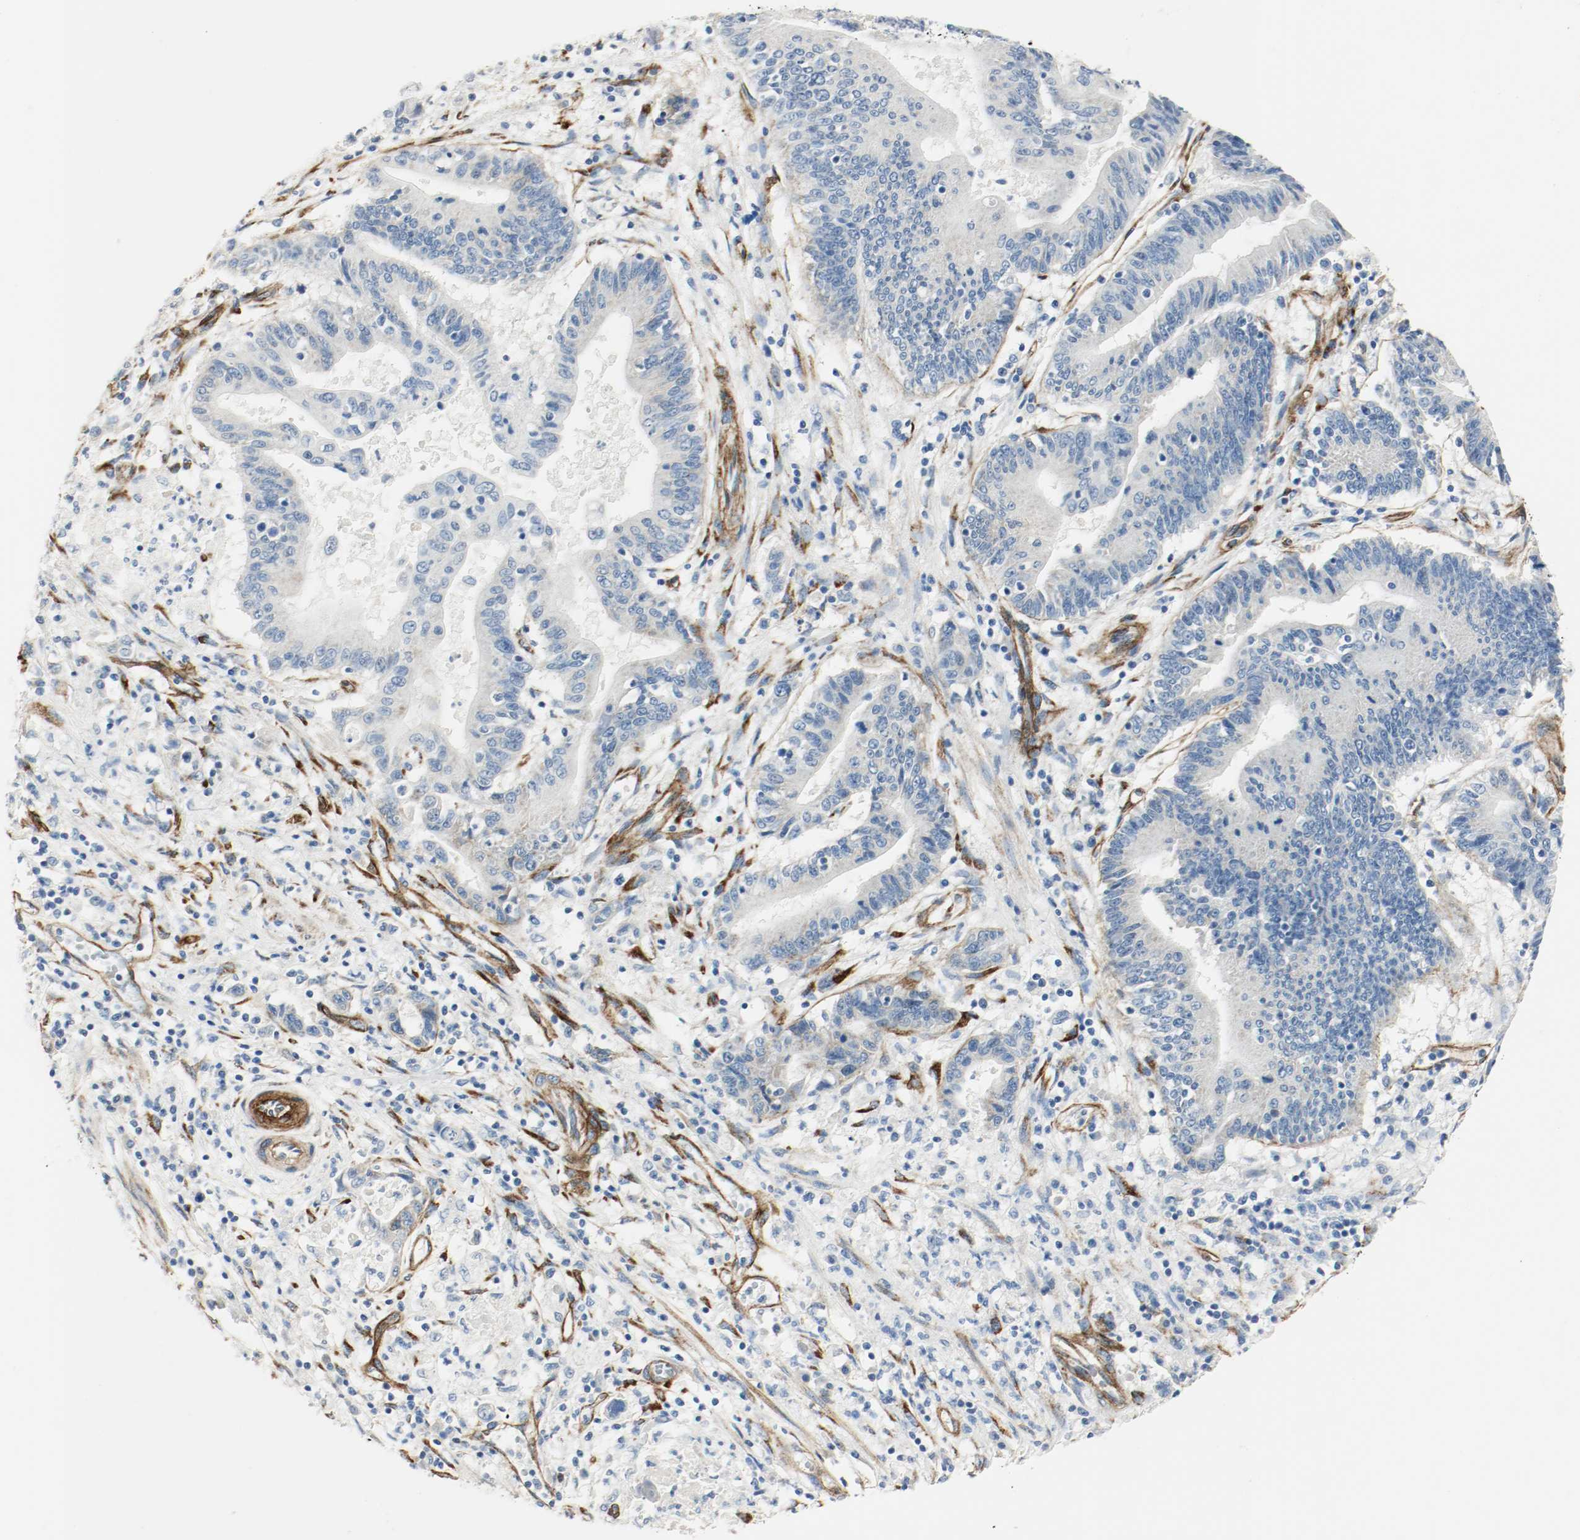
{"staining": {"intensity": "negative", "quantity": "none", "location": "none"}, "tissue": "pancreatic cancer", "cell_type": "Tumor cells", "image_type": "cancer", "snomed": [{"axis": "morphology", "description": "Adenocarcinoma, NOS"}, {"axis": "topography", "description": "Pancreas"}], "caption": "IHC micrograph of human pancreatic cancer (adenocarcinoma) stained for a protein (brown), which shows no expression in tumor cells.", "gene": "LAMB1", "patient": {"sex": "female", "age": 48}}